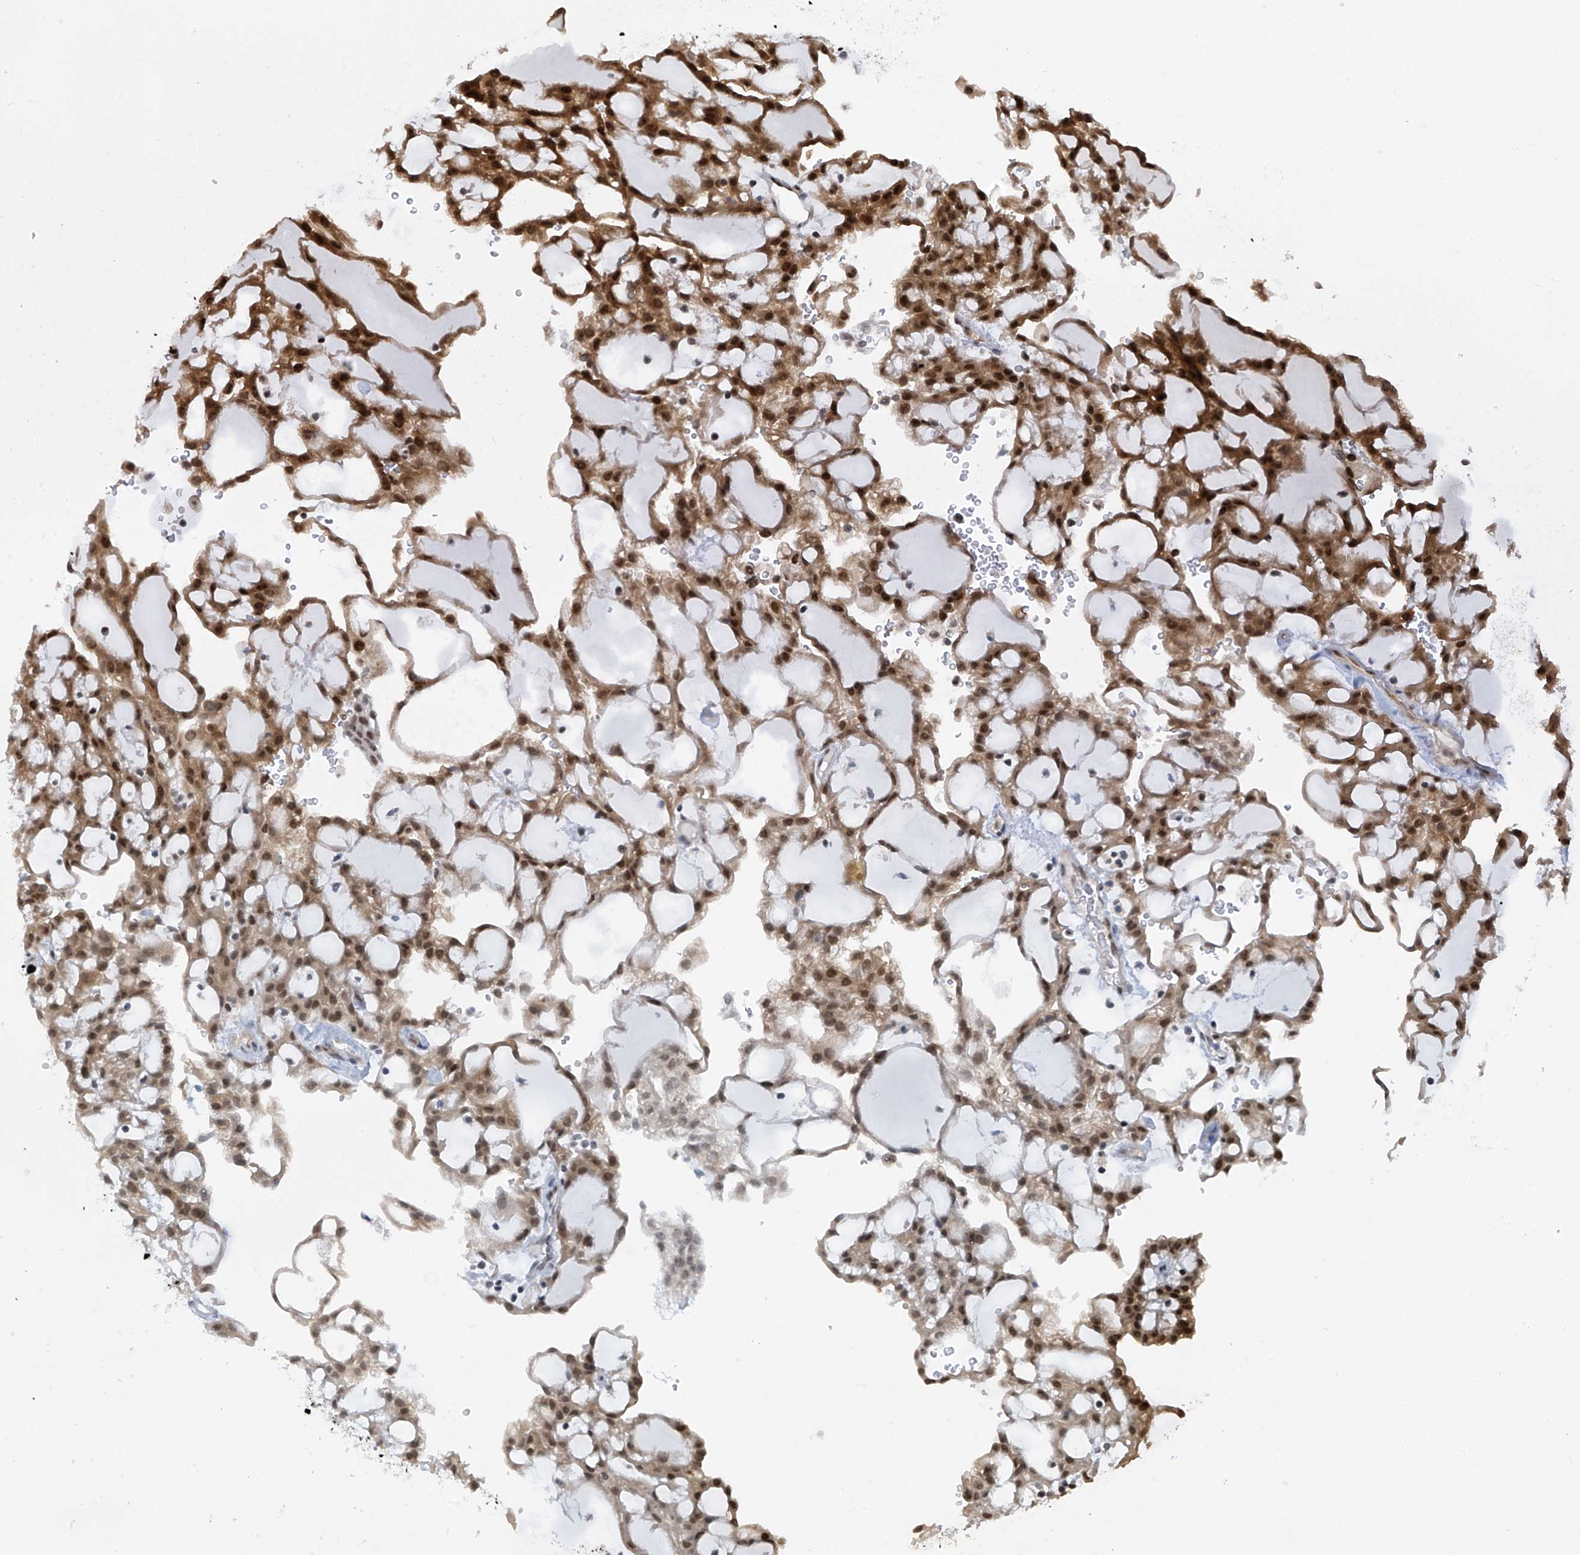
{"staining": {"intensity": "strong", "quantity": ">75%", "location": "cytoplasmic/membranous,nuclear"}, "tissue": "renal cancer", "cell_type": "Tumor cells", "image_type": "cancer", "snomed": [{"axis": "morphology", "description": "Adenocarcinoma, NOS"}, {"axis": "topography", "description": "Kidney"}], "caption": "Strong cytoplasmic/membranous and nuclear protein positivity is identified in about >75% of tumor cells in renal cancer (adenocarcinoma).", "gene": "LAGE3", "patient": {"sex": "male", "age": 63}}